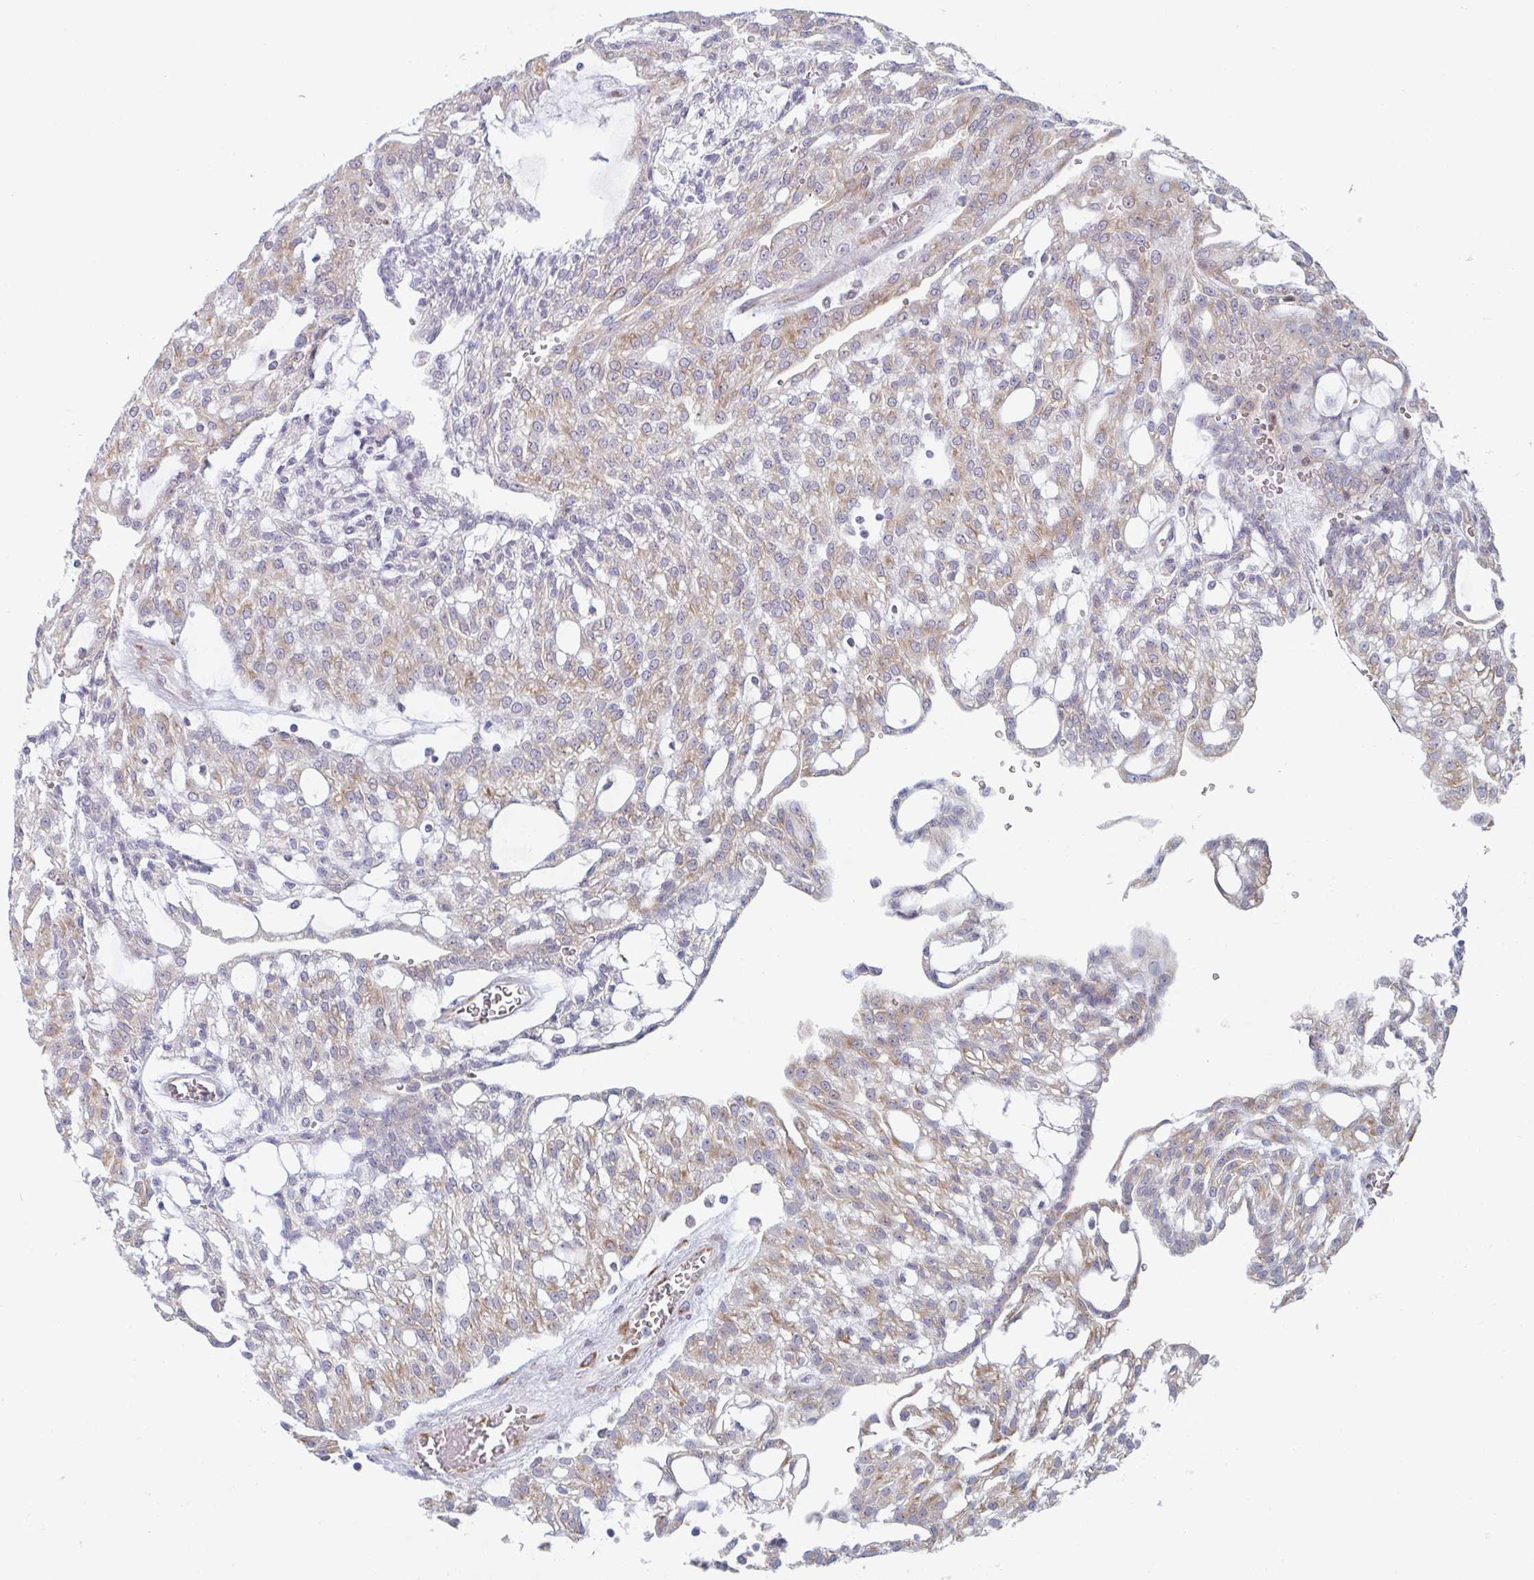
{"staining": {"intensity": "weak", "quantity": "25%-75%", "location": "cytoplasmic/membranous"}, "tissue": "renal cancer", "cell_type": "Tumor cells", "image_type": "cancer", "snomed": [{"axis": "morphology", "description": "Adenocarcinoma, NOS"}, {"axis": "topography", "description": "Kidney"}], "caption": "This image exhibits immunohistochemistry (IHC) staining of human renal cancer (adenocarcinoma), with low weak cytoplasmic/membranous positivity in about 25%-75% of tumor cells.", "gene": "TRAPPC10", "patient": {"sex": "male", "age": 63}}